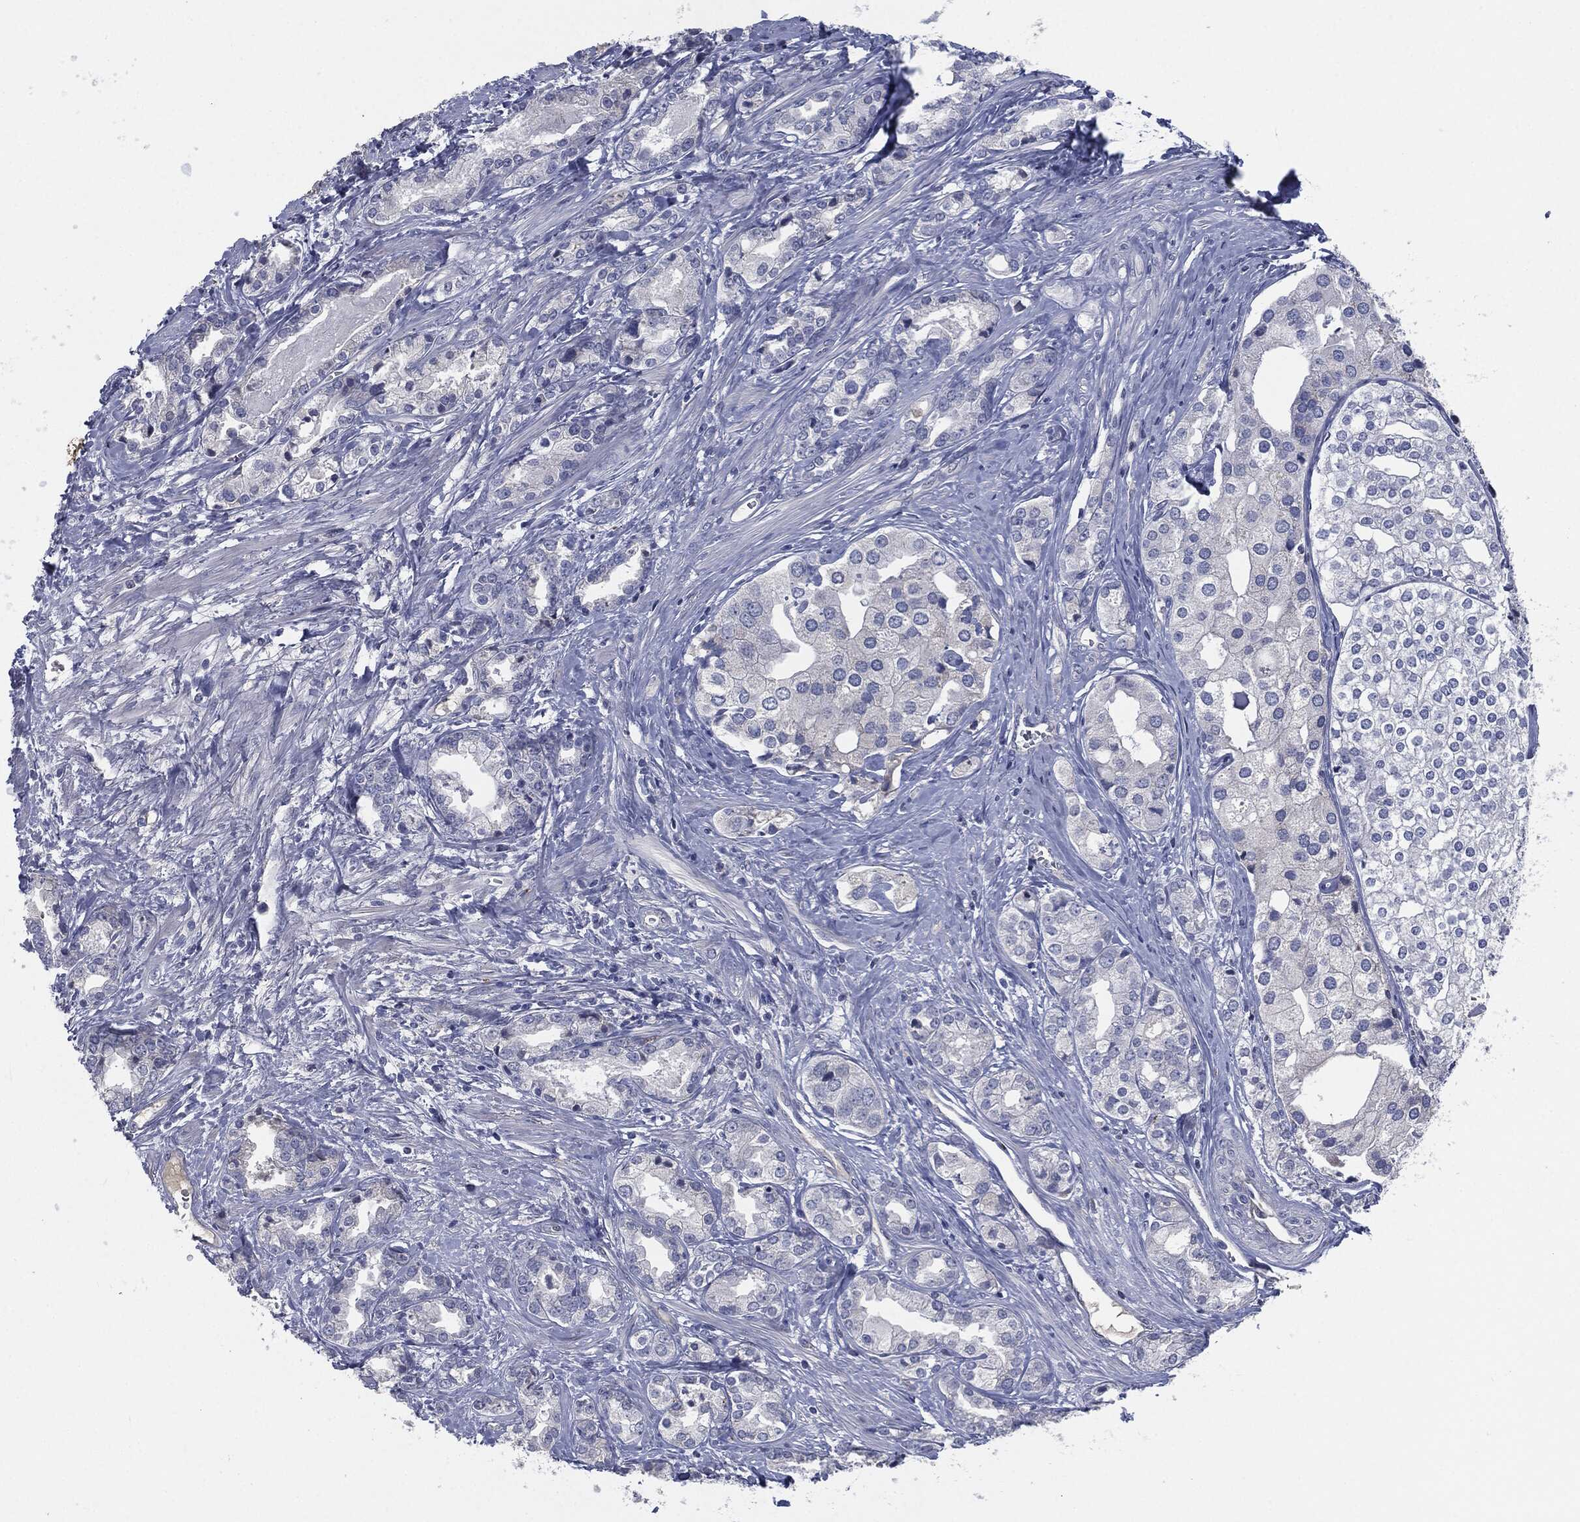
{"staining": {"intensity": "negative", "quantity": "none", "location": "none"}, "tissue": "prostate cancer", "cell_type": "Tumor cells", "image_type": "cancer", "snomed": [{"axis": "morphology", "description": "Adenocarcinoma, NOS"}, {"axis": "topography", "description": "Prostate and seminal vesicle, NOS"}, {"axis": "topography", "description": "Prostate"}], "caption": "Immunohistochemistry (IHC) of human prostate adenocarcinoma exhibits no positivity in tumor cells.", "gene": "CD27", "patient": {"sex": "male", "age": 62}}